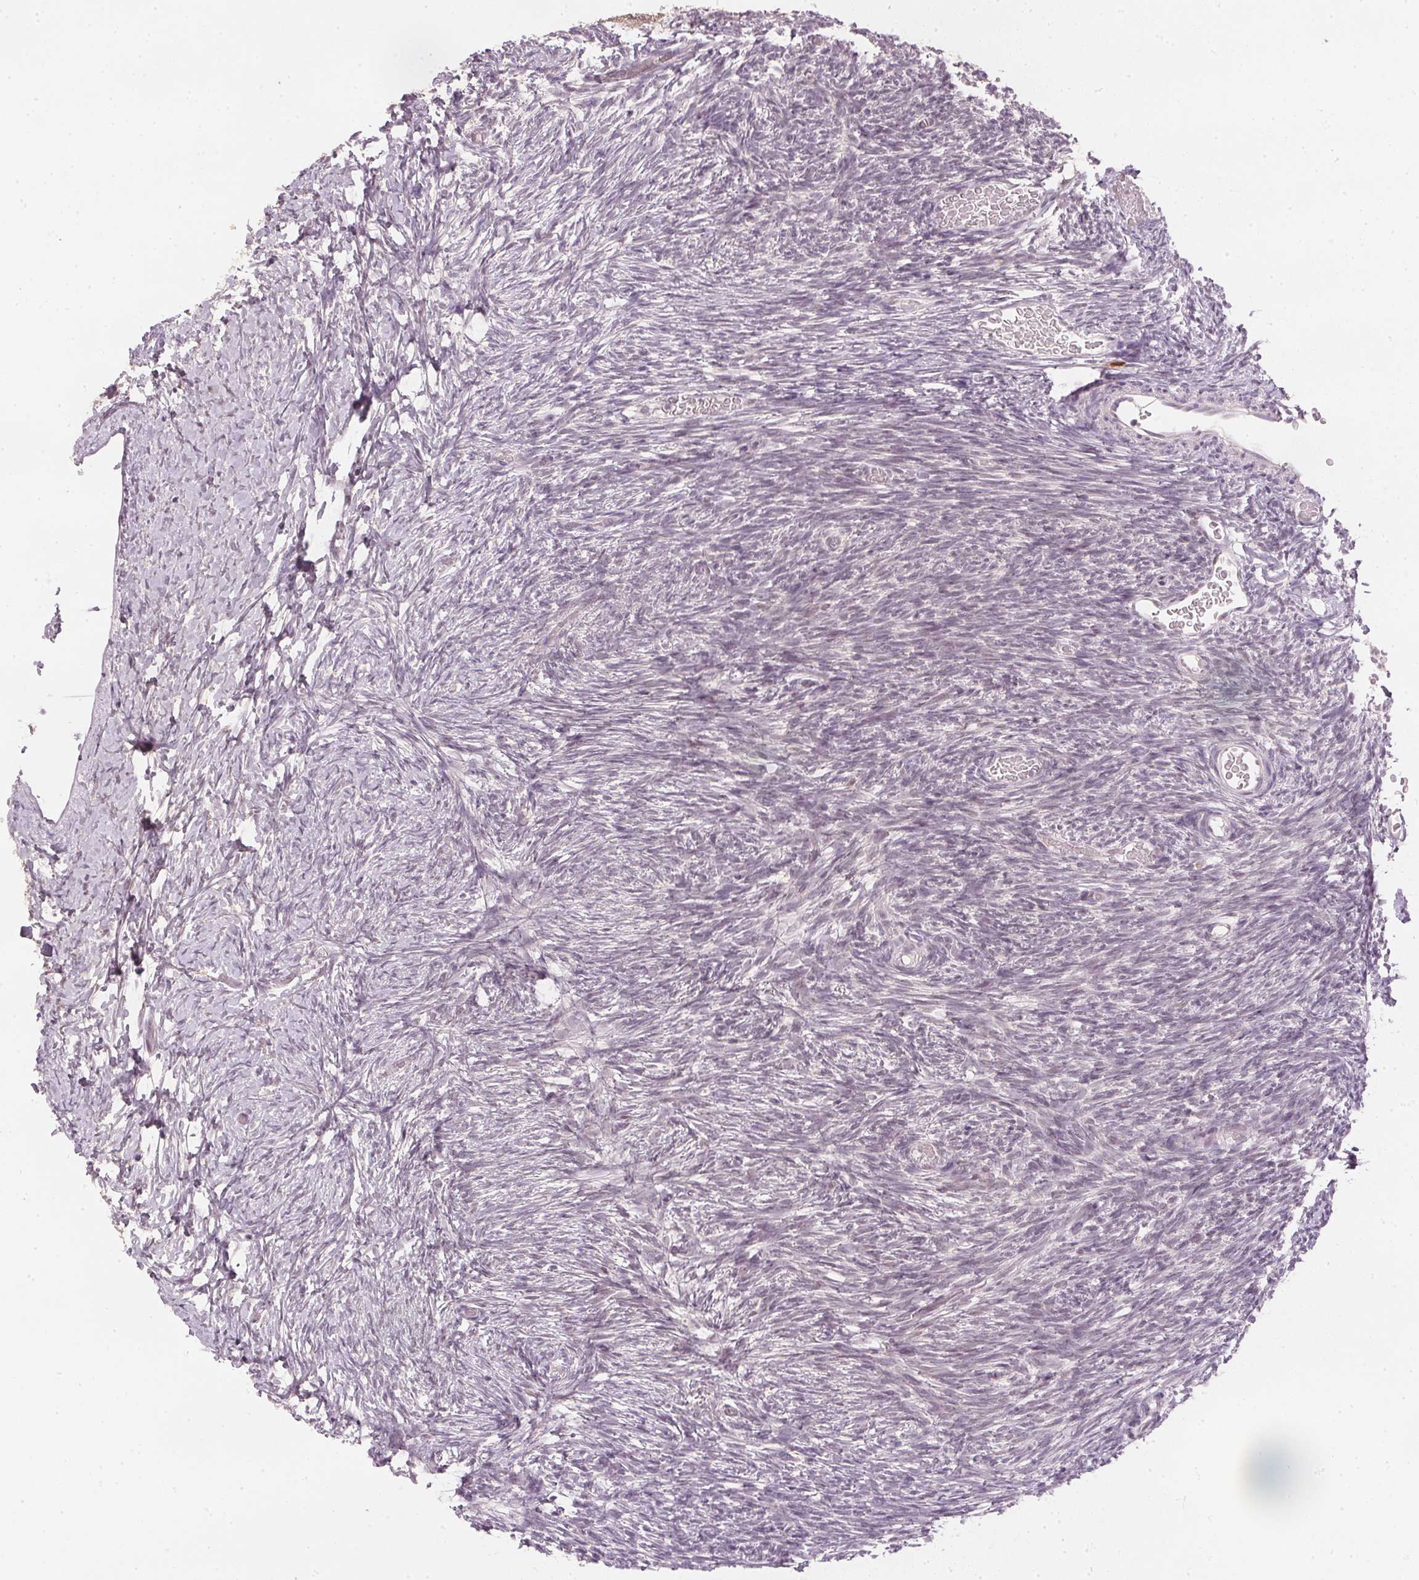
{"staining": {"intensity": "negative", "quantity": "none", "location": "none"}, "tissue": "ovary", "cell_type": "Ovarian stroma cells", "image_type": "normal", "snomed": [{"axis": "morphology", "description": "Normal tissue, NOS"}, {"axis": "topography", "description": "Ovary"}], "caption": "Immunohistochemical staining of unremarkable human ovary demonstrates no significant positivity in ovarian stroma cells. (Stains: DAB immunohistochemistry with hematoxylin counter stain, Microscopy: brightfield microscopy at high magnification).", "gene": "ENSG00000267001", "patient": {"sex": "female", "age": 39}}